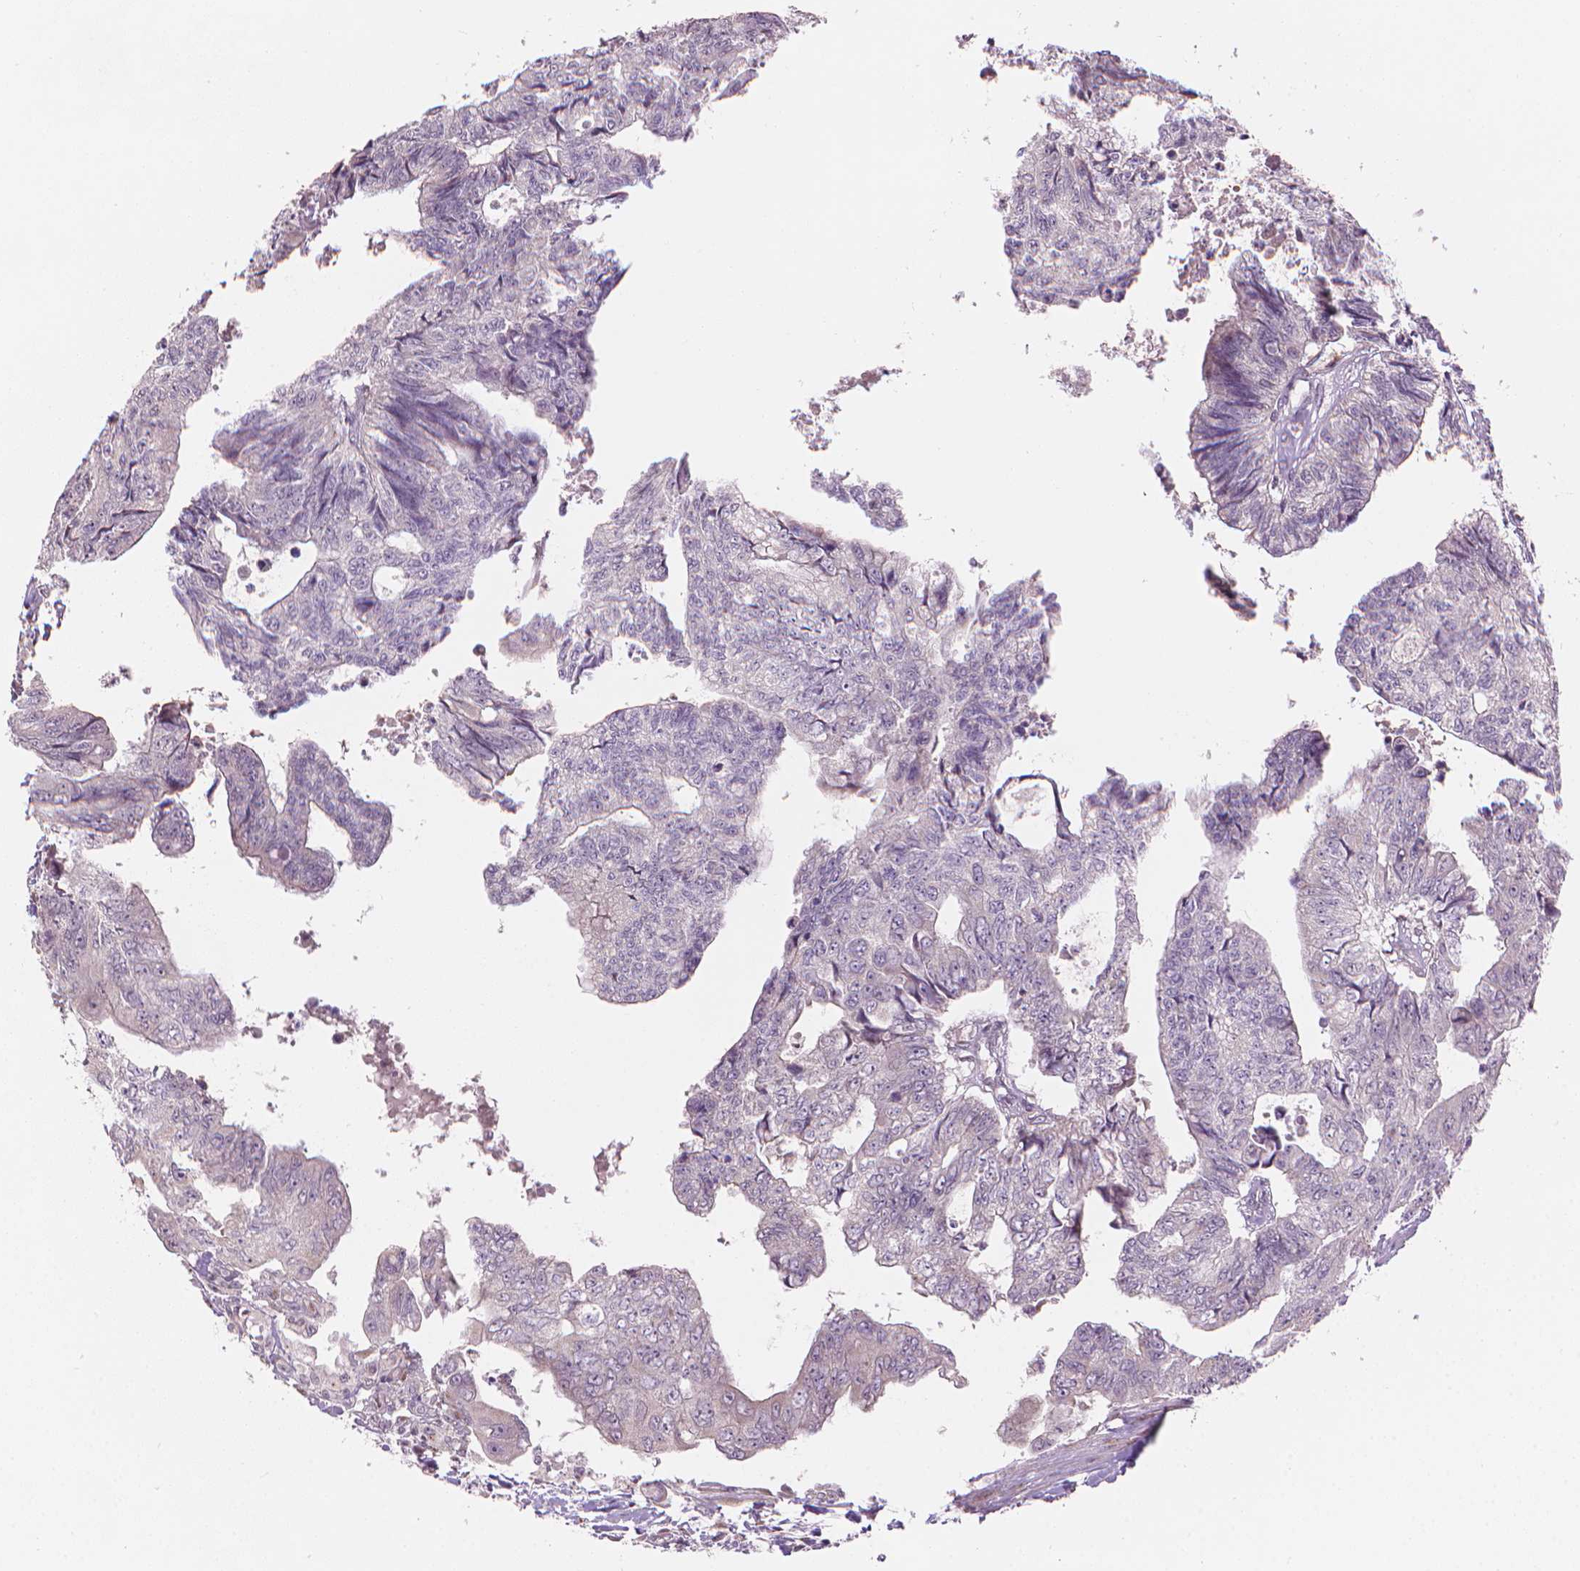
{"staining": {"intensity": "negative", "quantity": "none", "location": "none"}, "tissue": "colorectal cancer", "cell_type": "Tumor cells", "image_type": "cancer", "snomed": [{"axis": "morphology", "description": "Adenocarcinoma, NOS"}, {"axis": "topography", "description": "Colon"}], "caption": "Immunohistochemical staining of adenocarcinoma (colorectal) displays no significant staining in tumor cells. (IHC, brightfield microscopy, high magnification).", "gene": "IFFO1", "patient": {"sex": "male", "age": 57}}